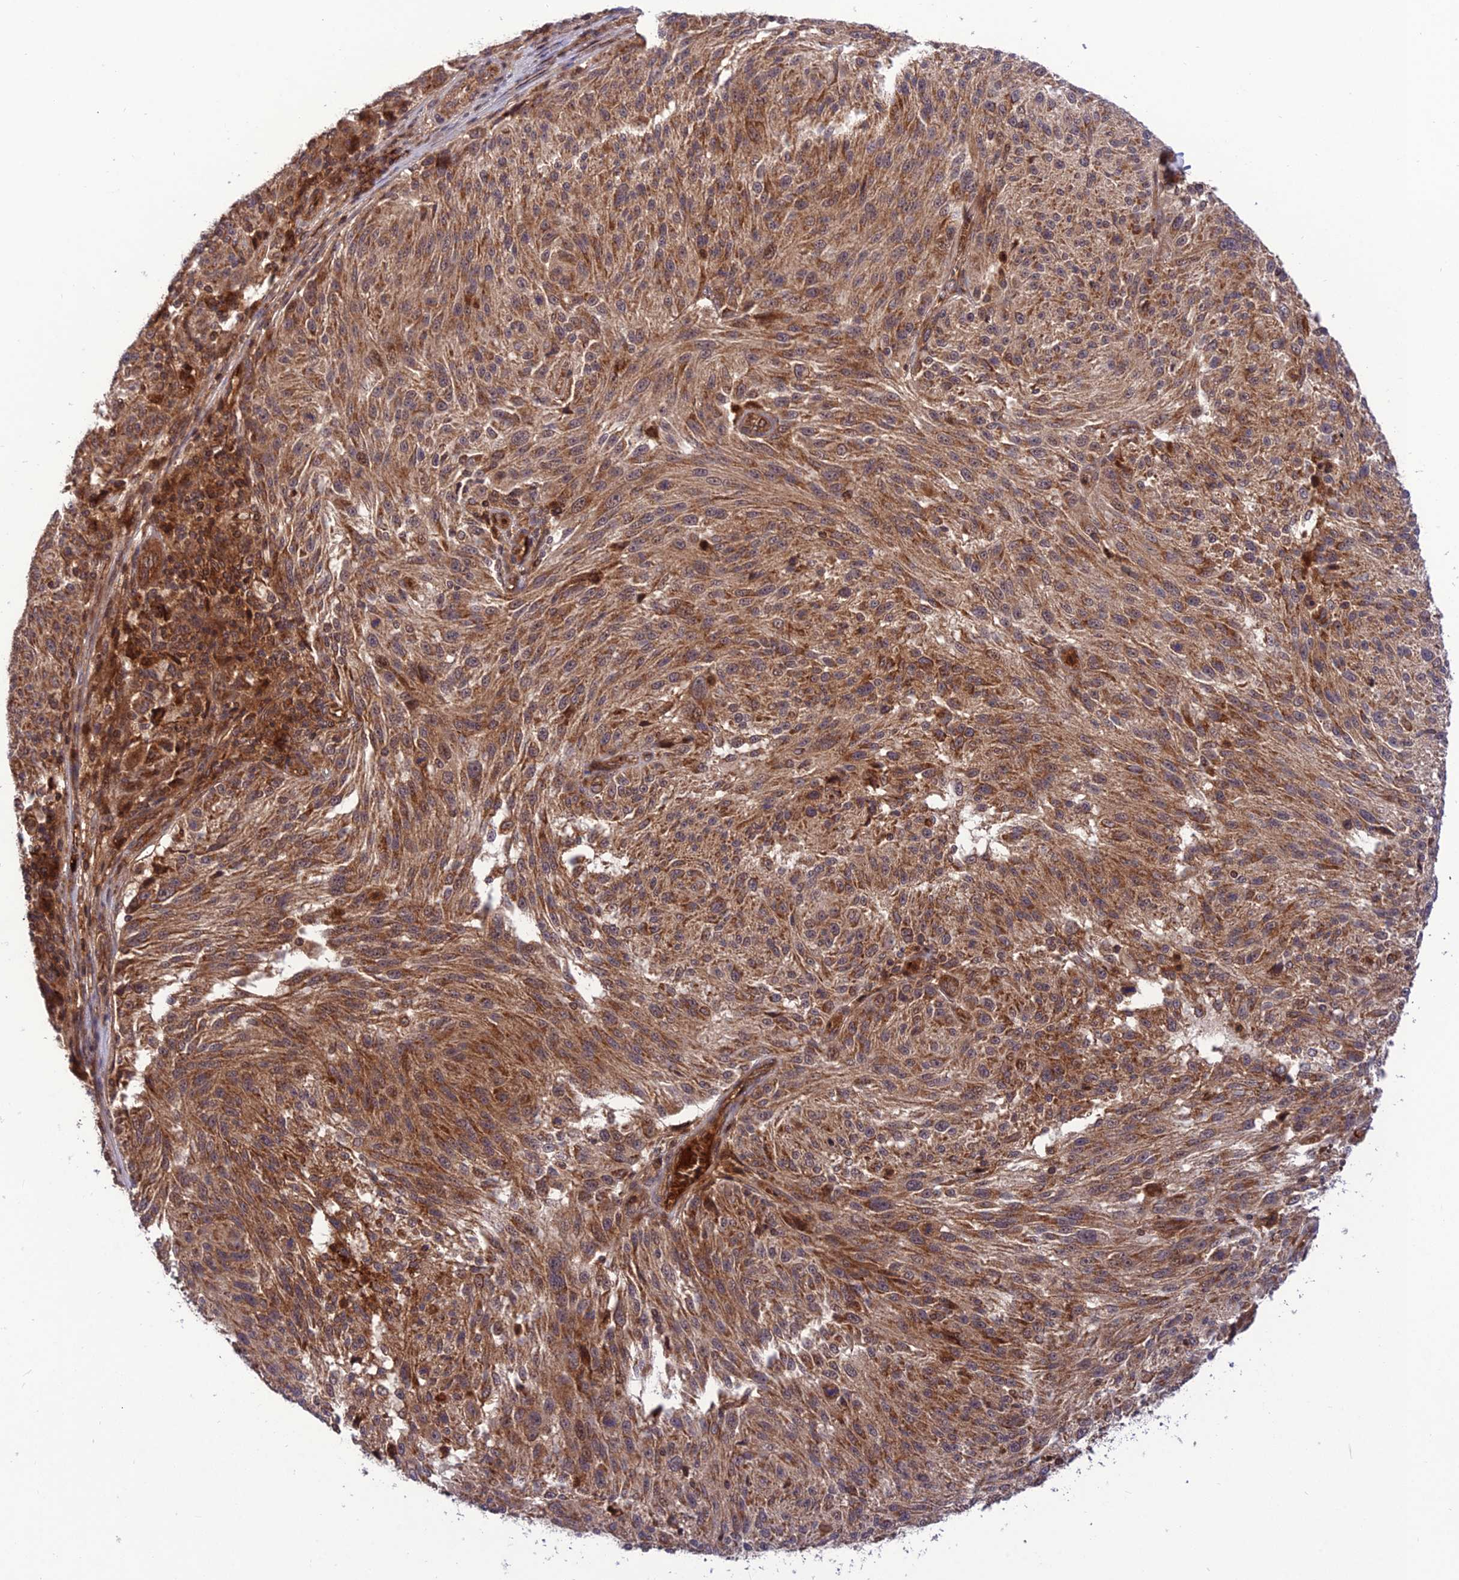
{"staining": {"intensity": "moderate", "quantity": ">75%", "location": "cytoplasmic/membranous"}, "tissue": "melanoma", "cell_type": "Tumor cells", "image_type": "cancer", "snomed": [{"axis": "morphology", "description": "Malignant melanoma, NOS"}, {"axis": "topography", "description": "Skin"}], "caption": "High-magnification brightfield microscopy of melanoma stained with DAB (3,3'-diaminobenzidine) (brown) and counterstained with hematoxylin (blue). tumor cells exhibit moderate cytoplasmic/membranous expression is present in about>75% of cells. (DAB (3,3'-diaminobenzidine) IHC with brightfield microscopy, high magnification).", "gene": "NDUFC1", "patient": {"sex": "male", "age": 53}}